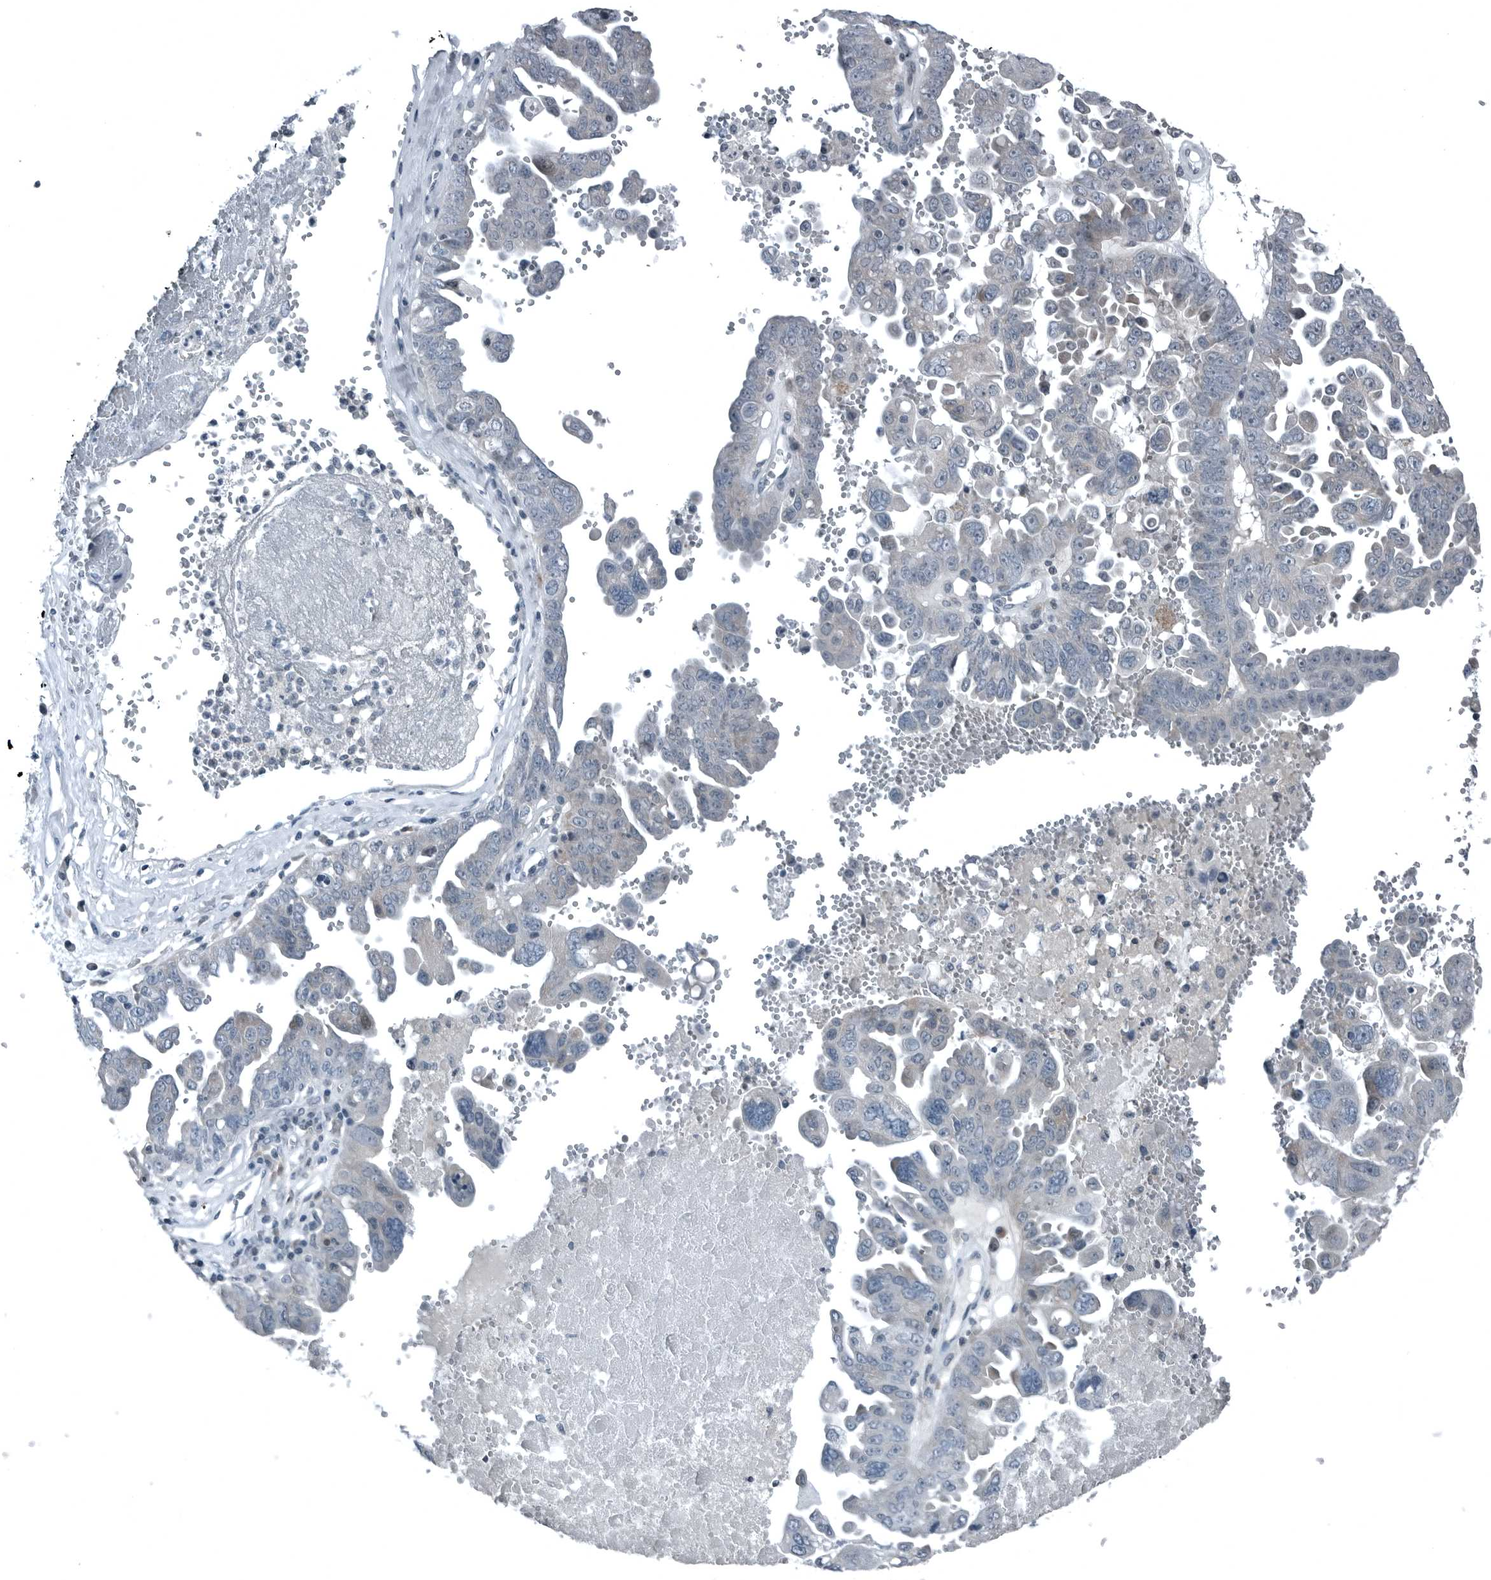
{"staining": {"intensity": "negative", "quantity": "none", "location": "none"}, "tissue": "ovarian cancer", "cell_type": "Tumor cells", "image_type": "cancer", "snomed": [{"axis": "morphology", "description": "Carcinoma, endometroid"}, {"axis": "topography", "description": "Ovary"}], "caption": "An immunohistochemistry (IHC) micrograph of endometroid carcinoma (ovarian) is shown. There is no staining in tumor cells of endometroid carcinoma (ovarian). (IHC, brightfield microscopy, high magnification).", "gene": "GAK", "patient": {"sex": "female", "age": 62}}